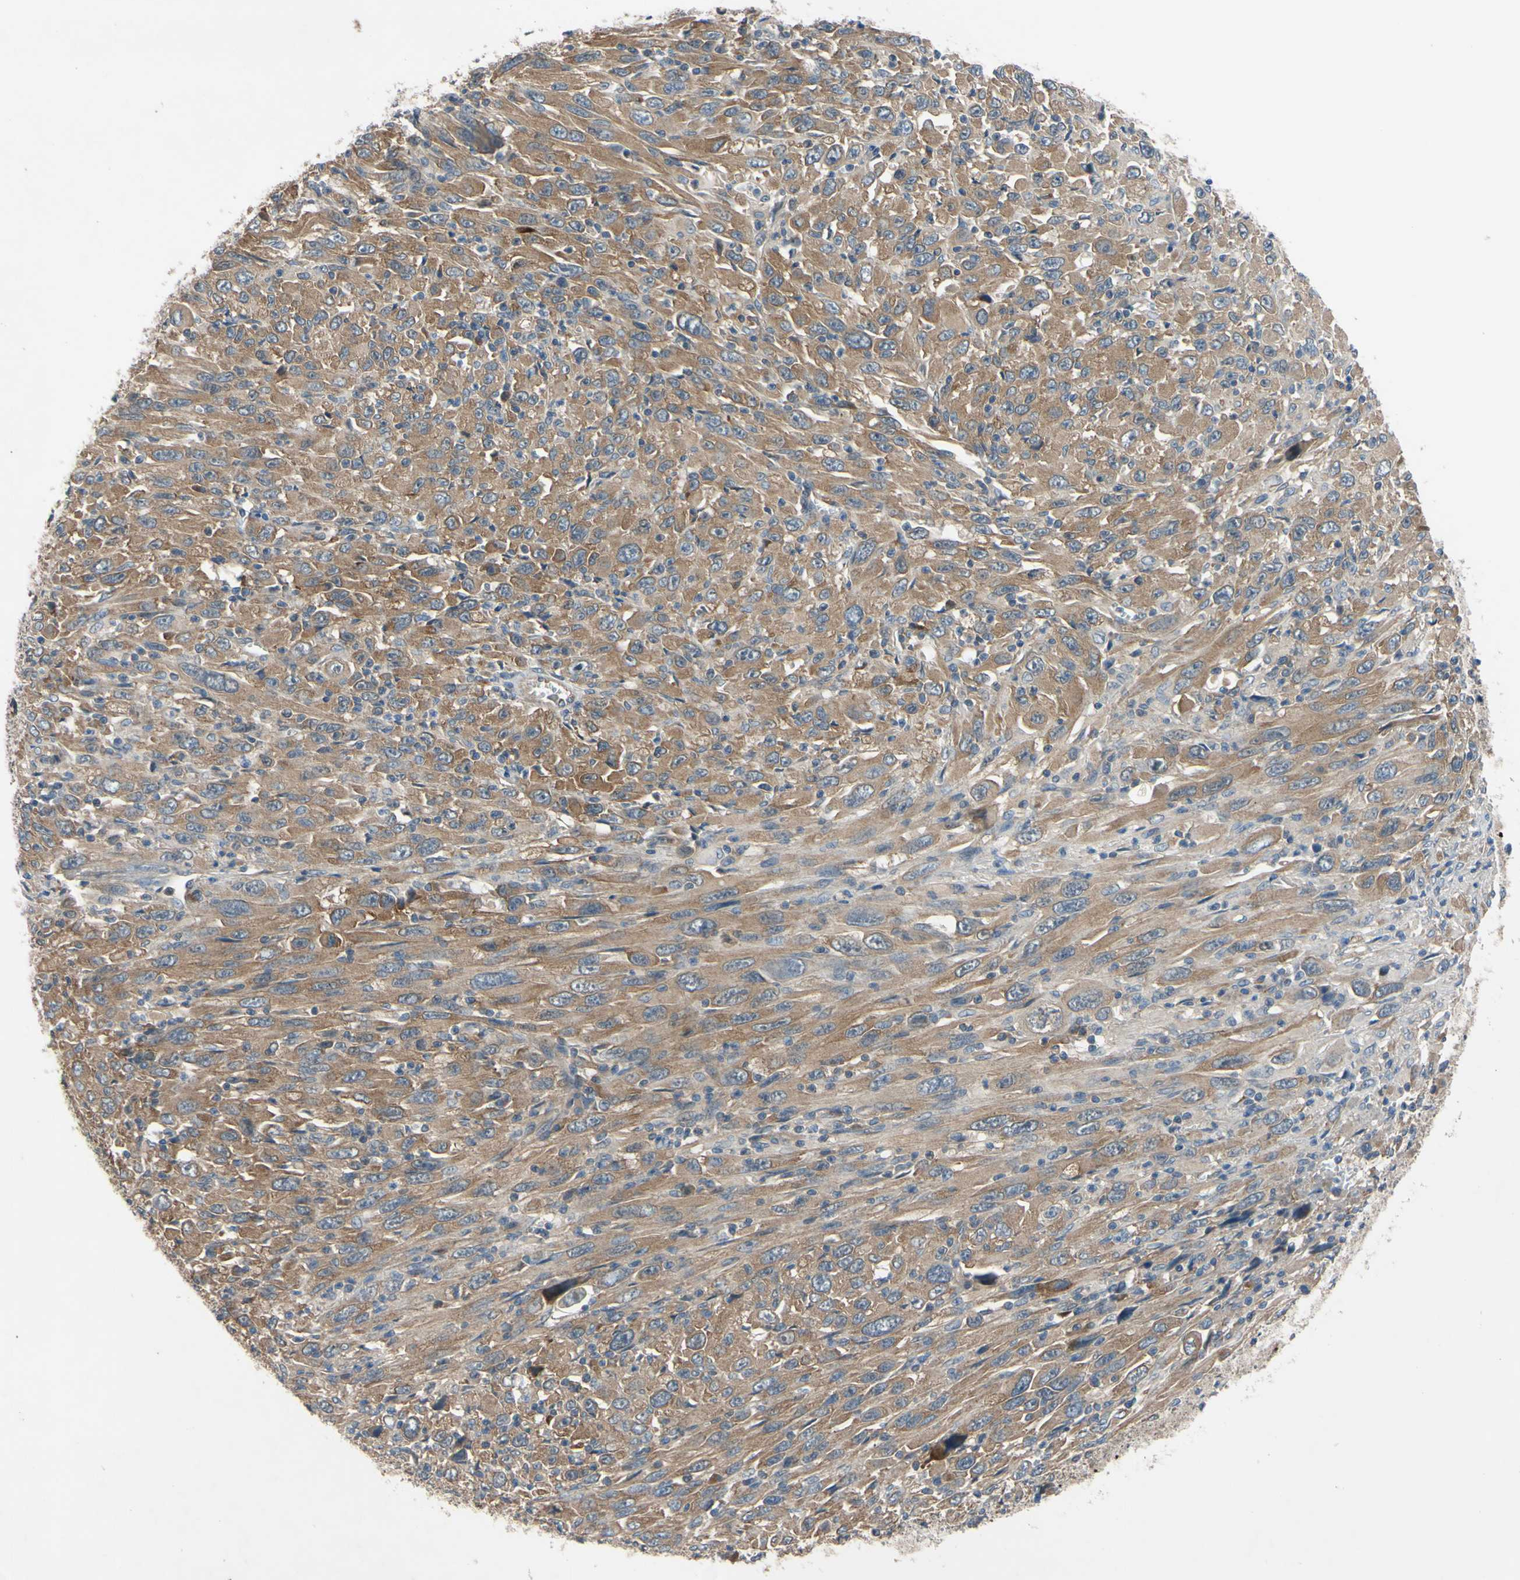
{"staining": {"intensity": "moderate", "quantity": ">75%", "location": "cytoplasmic/membranous"}, "tissue": "melanoma", "cell_type": "Tumor cells", "image_type": "cancer", "snomed": [{"axis": "morphology", "description": "Malignant melanoma, Metastatic site"}, {"axis": "topography", "description": "Skin"}], "caption": "A high-resolution photomicrograph shows immunohistochemistry staining of malignant melanoma (metastatic site), which shows moderate cytoplasmic/membranous expression in approximately >75% of tumor cells.", "gene": "HILPDA", "patient": {"sex": "female", "age": 56}}